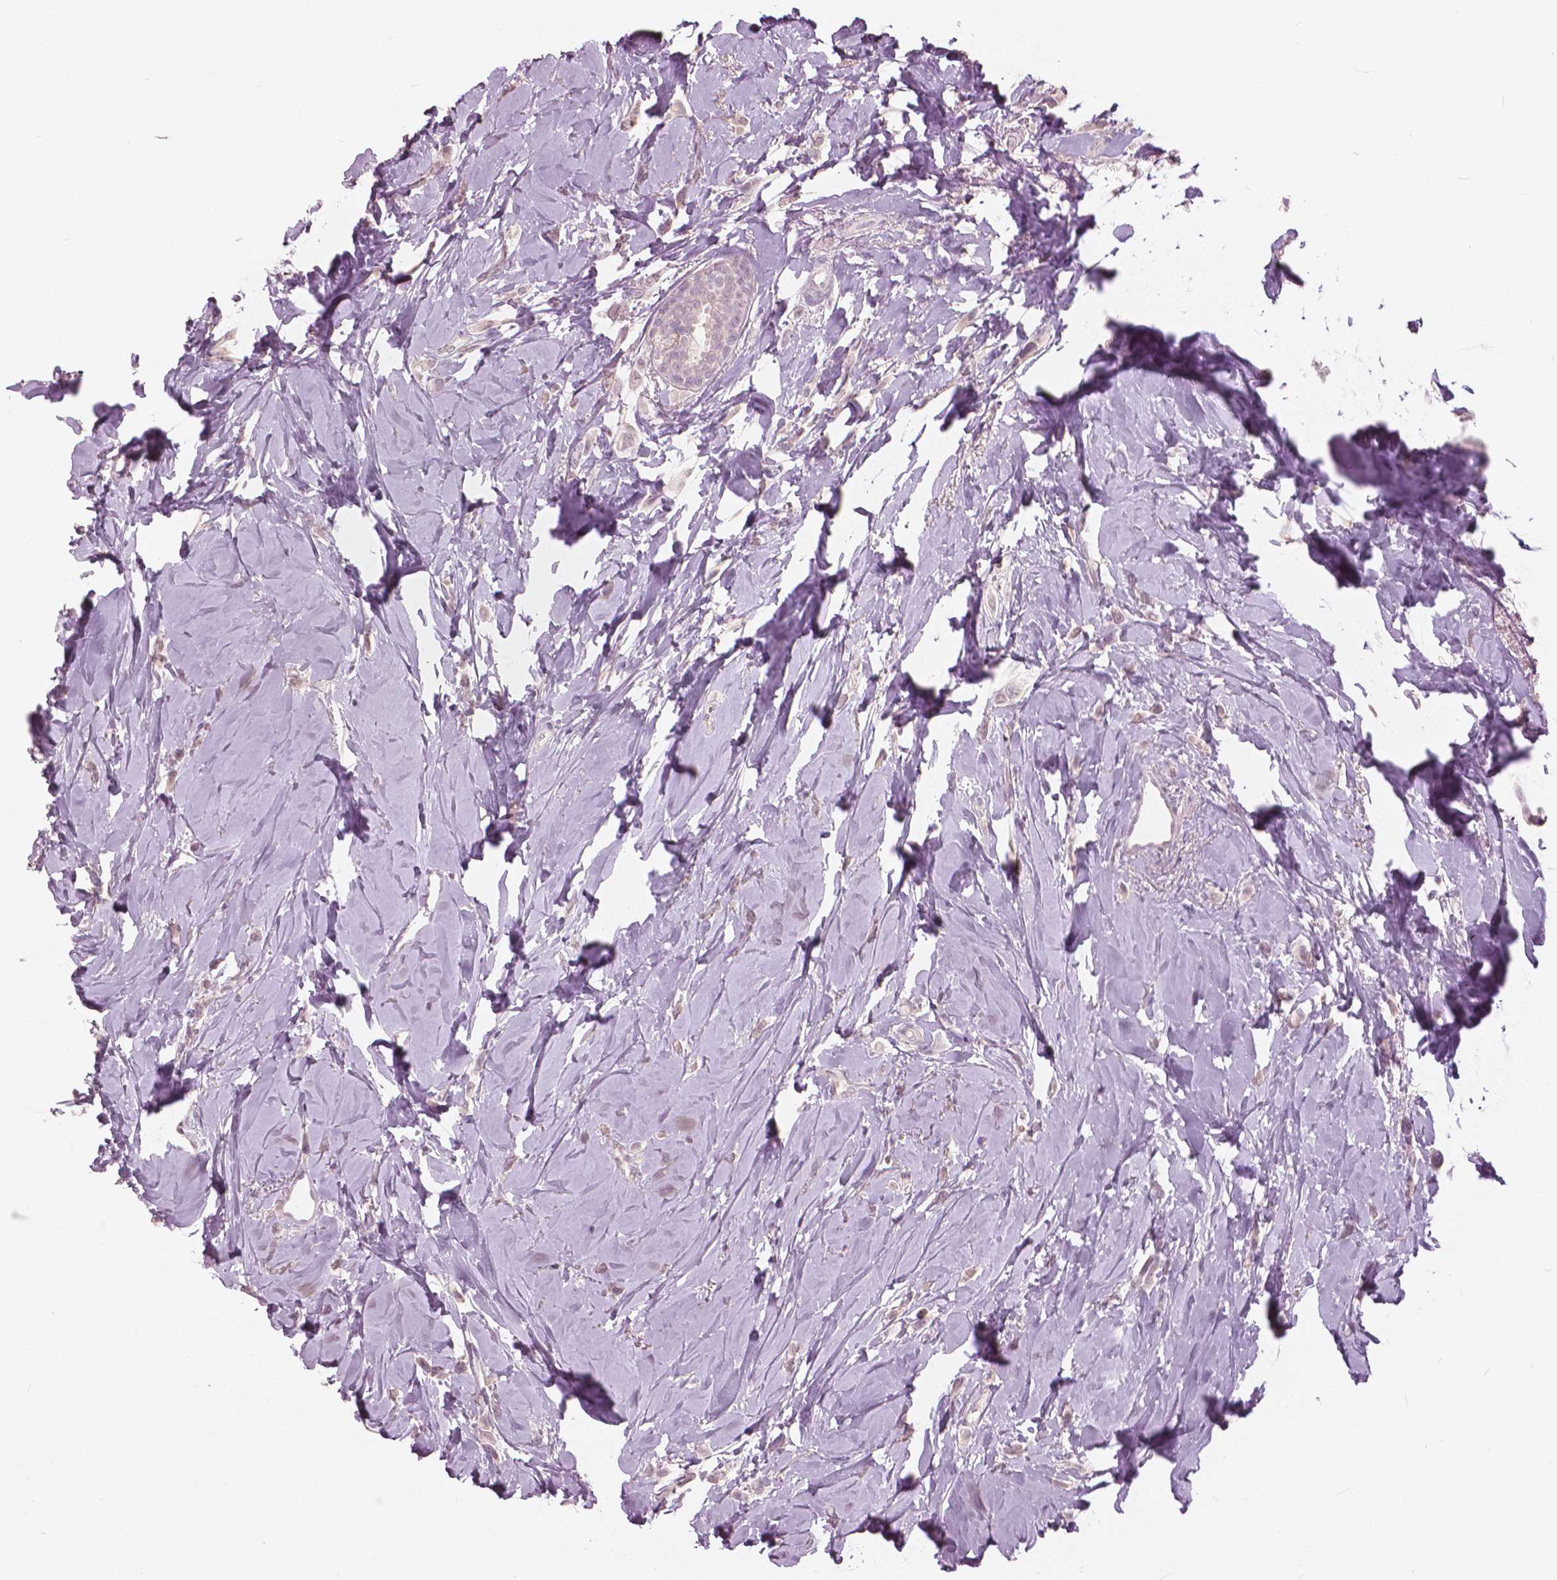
{"staining": {"intensity": "negative", "quantity": "none", "location": "none"}, "tissue": "breast cancer", "cell_type": "Tumor cells", "image_type": "cancer", "snomed": [{"axis": "morphology", "description": "Lobular carcinoma"}, {"axis": "topography", "description": "Breast"}], "caption": "This is an IHC histopathology image of human breast lobular carcinoma. There is no staining in tumor cells.", "gene": "NANOG", "patient": {"sex": "female", "age": 66}}